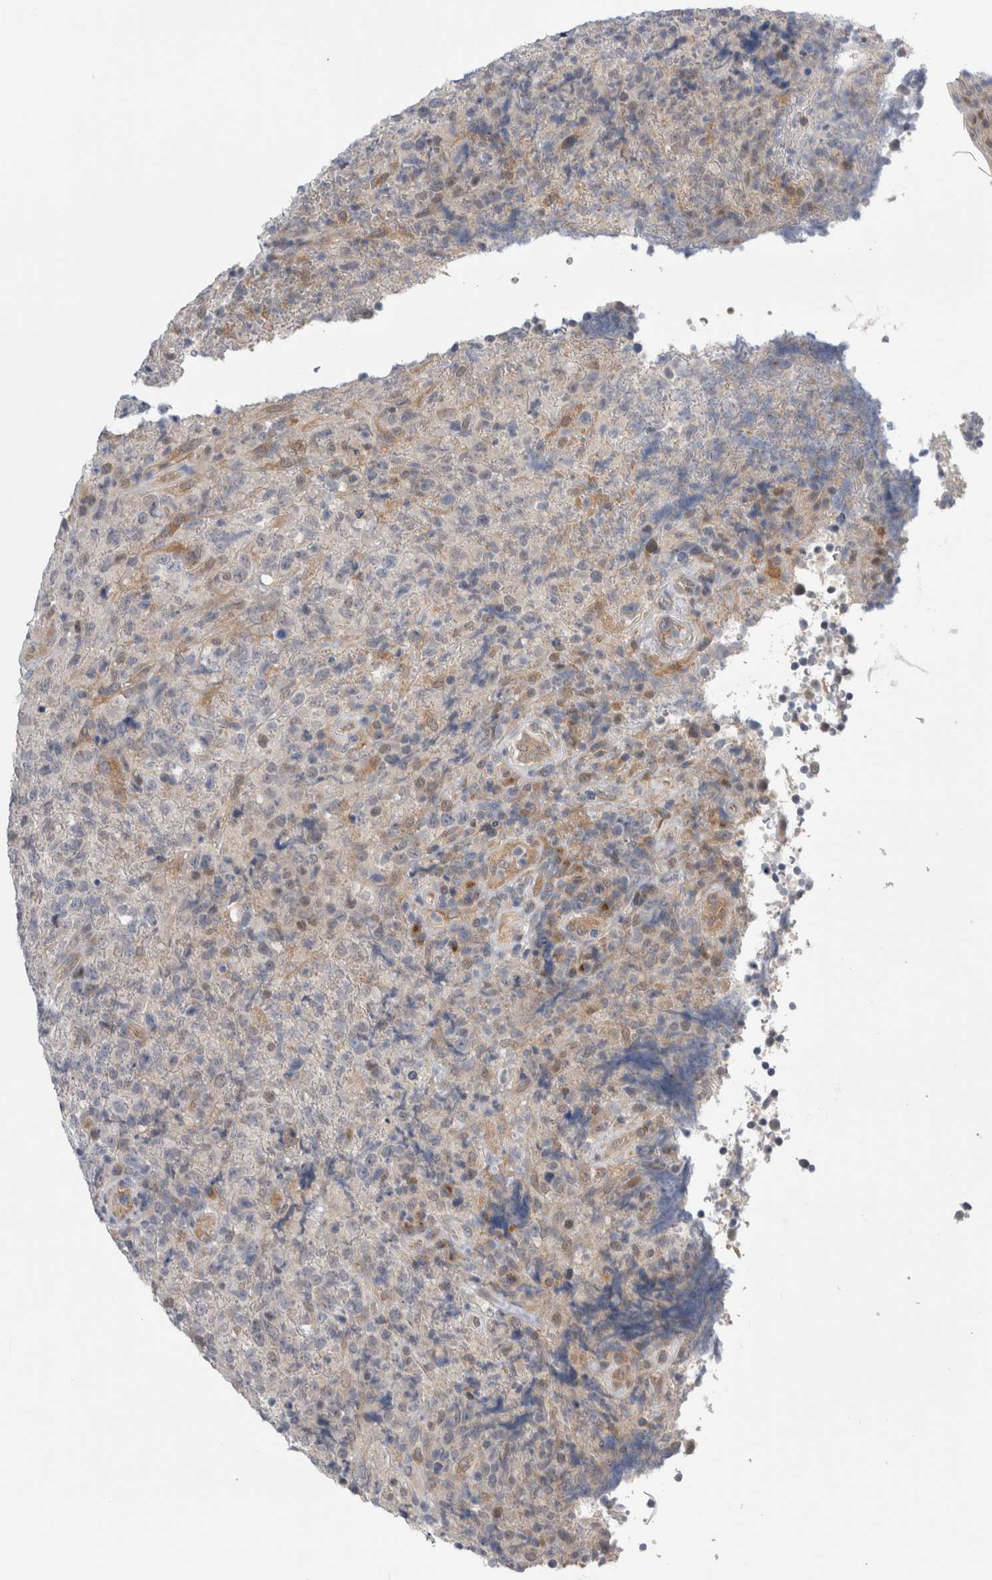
{"staining": {"intensity": "weak", "quantity": "<25%", "location": "nuclear"}, "tissue": "lymphoma", "cell_type": "Tumor cells", "image_type": "cancer", "snomed": [{"axis": "morphology", "description": "Malignant lymphoma, non-Hodgkin's type, High grade"}, {"axis": "topography", "description": "Tonsil"}], "caption": "A photomicrograph of high-grade malignant lymphoma, non-Hodgkin's type stained for a protein demonstrates no brown staining in tumor cells. Brightfield microscopy of immunohistochemistry stained with DAB (brown) and hematoxylin (blue), captured at high magnification.", "gene": "TAFA5", "patient": {"sex": "female", "age": 36}}